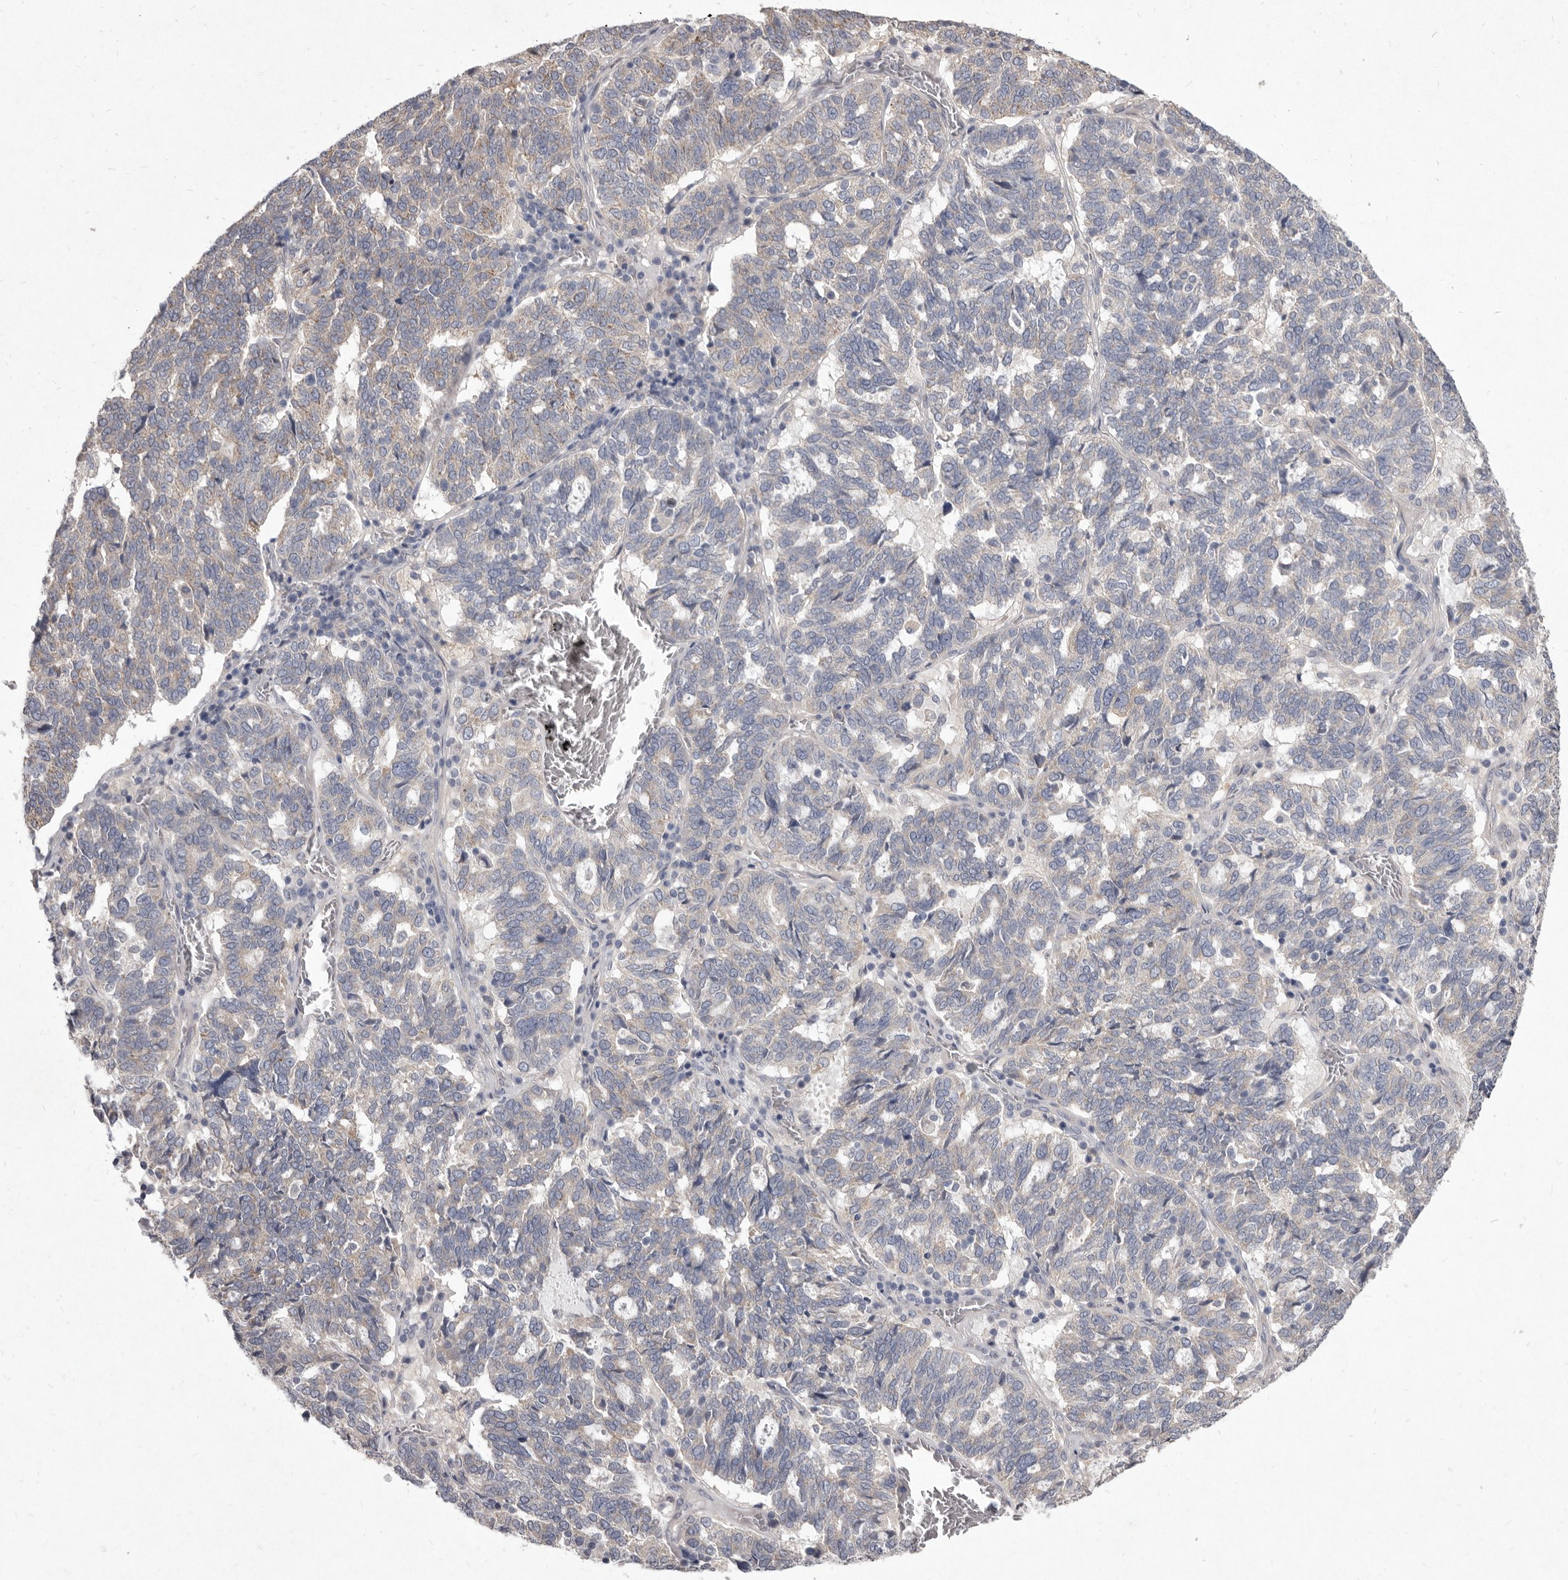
{"staining": {"intensity": "negative", "quantity": "none", "location": "none"}, "tissue": "ovarian cancer", "cell_type": "Tumor cells", "image_type": "cancer", "snomed": [{"axis": "morphology", "description": "Cystadenocarcinoma, serous, NOS"}, {"axis": "topography", "description": "Ovary"}], "caption": "This is an immunohistochemistry (IHC) photomicrograph of human ovarian serous cystadenocarcinoma. There is no positivity in tumor cells.", "gene": "P2RX6", "patient": {"sex": "female", "age": 59}}